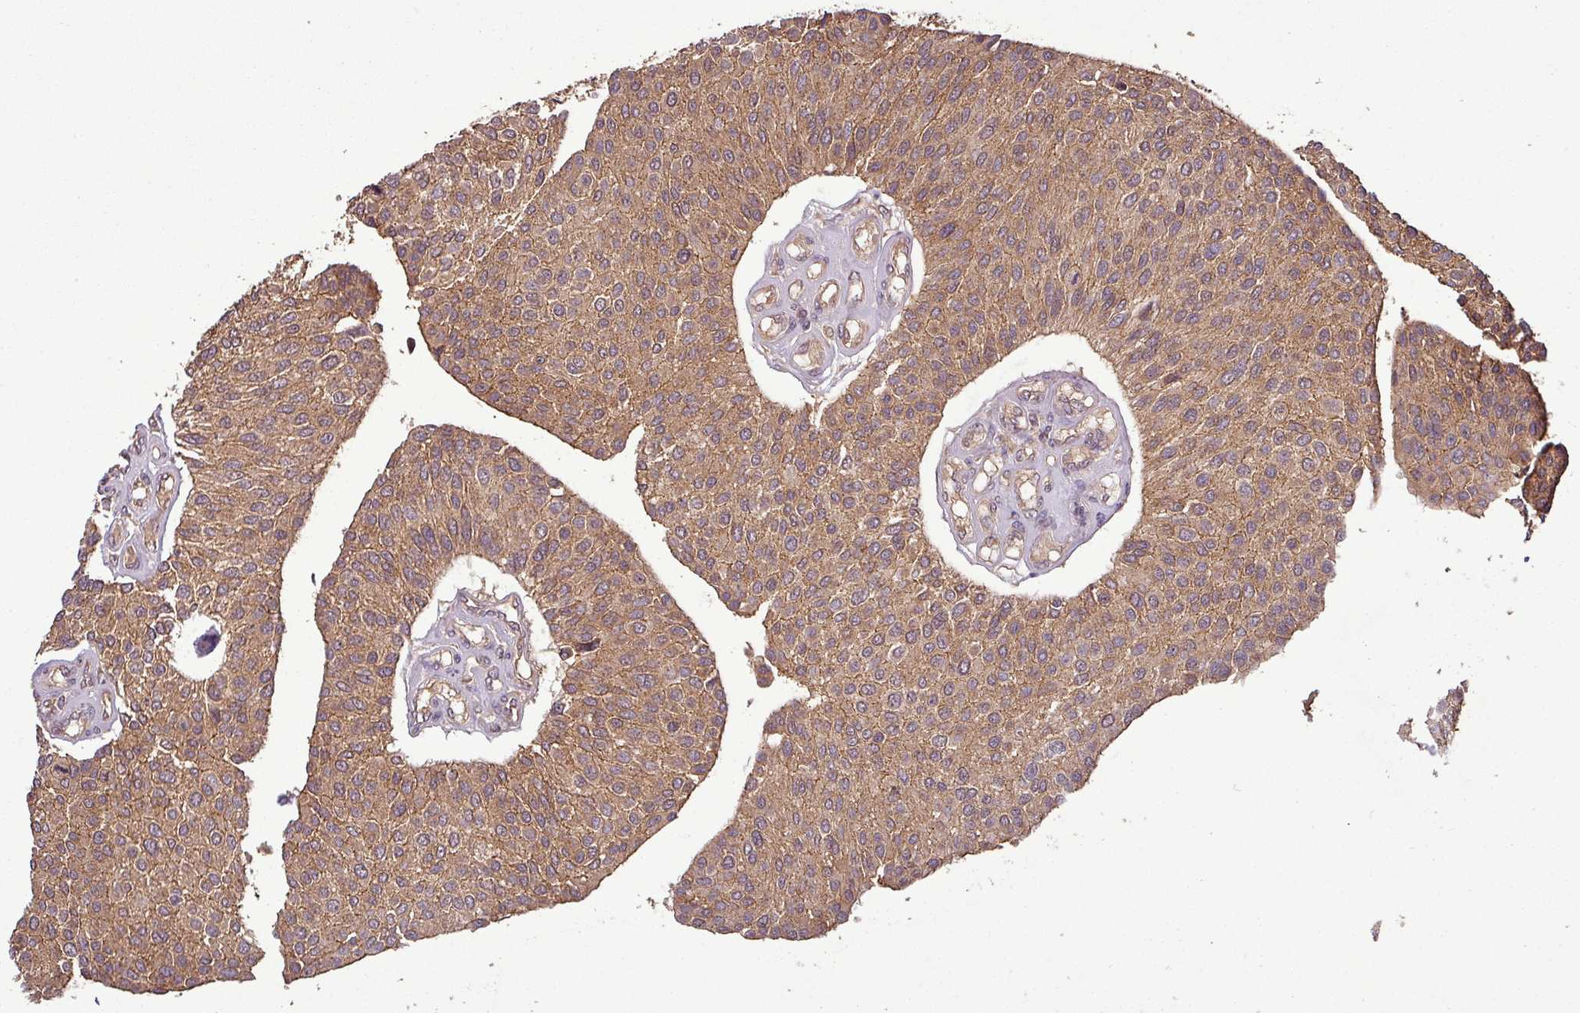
{"staining": {"intensity": "moderate", "quantity": ">75%", "location": "cytoplasmic/membranous"}, "tissue": "urothelial cancer", "cell_type": "Tumor cells", "image_type": "cancer", "snomed": [{"axis": "morphology", "description": "Urothelial carcinoma, NOS"}, {"axis": "topography", "description": "Urinary bladder"}], "caption": "An image of transitional cell carcinoma stained for a protein exhibits moderate cytoplasmic/membranous brown staining in tumor cells.", "gene": "NT5C3A", "patient": {"sex": "male", "age": 55}}